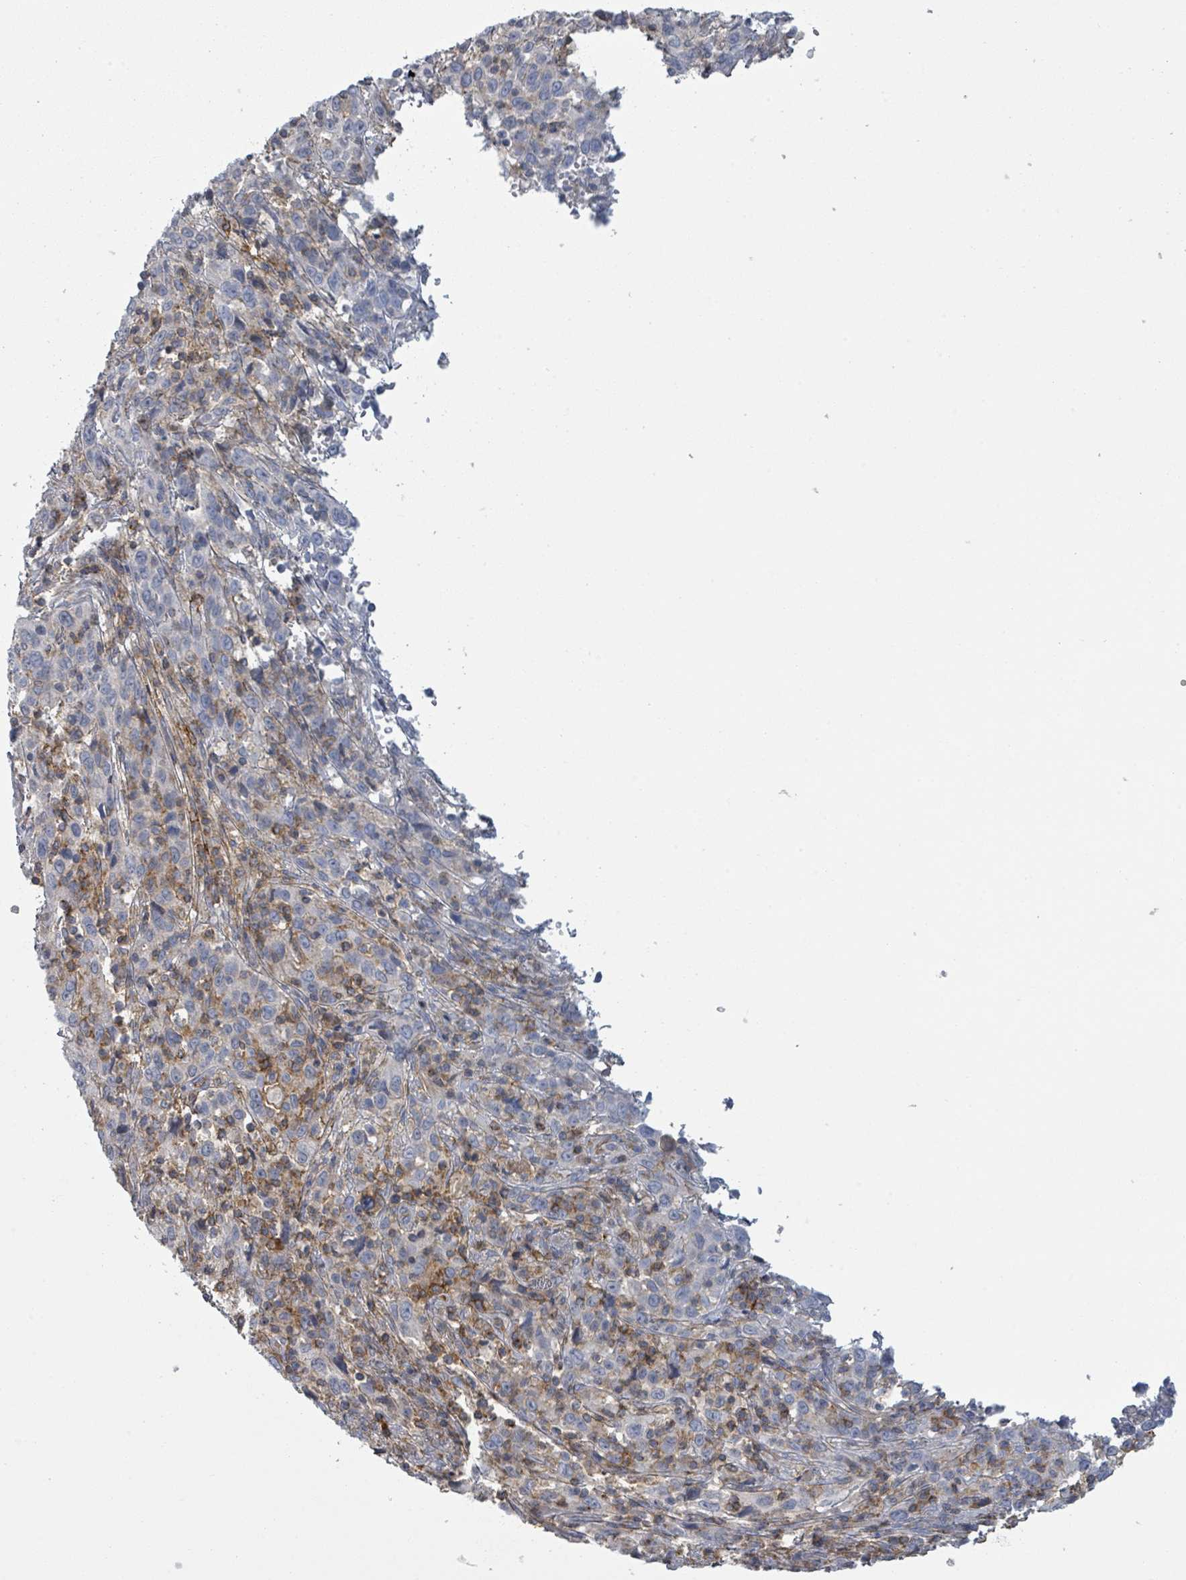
{"staining": {"intensity": "negative", "quantity": "none", "location": "none"}, "tissue": "cervical cancer", "cell_type": "Tumor cells", "image_type": "cancer", "snomed": [{"axis": "morphology", "description": "Squamous cell carcinoma, NOS"}, {"axis": "topography", "description": "Cervix"}], "caption": "This is a image of immunohistochemistry staining of squamous cell carcinoma (cervical), which shows no staining in tumor cells.", "gene": "TNFRSF14", "patient": {"sex": "female", "age": 46}}